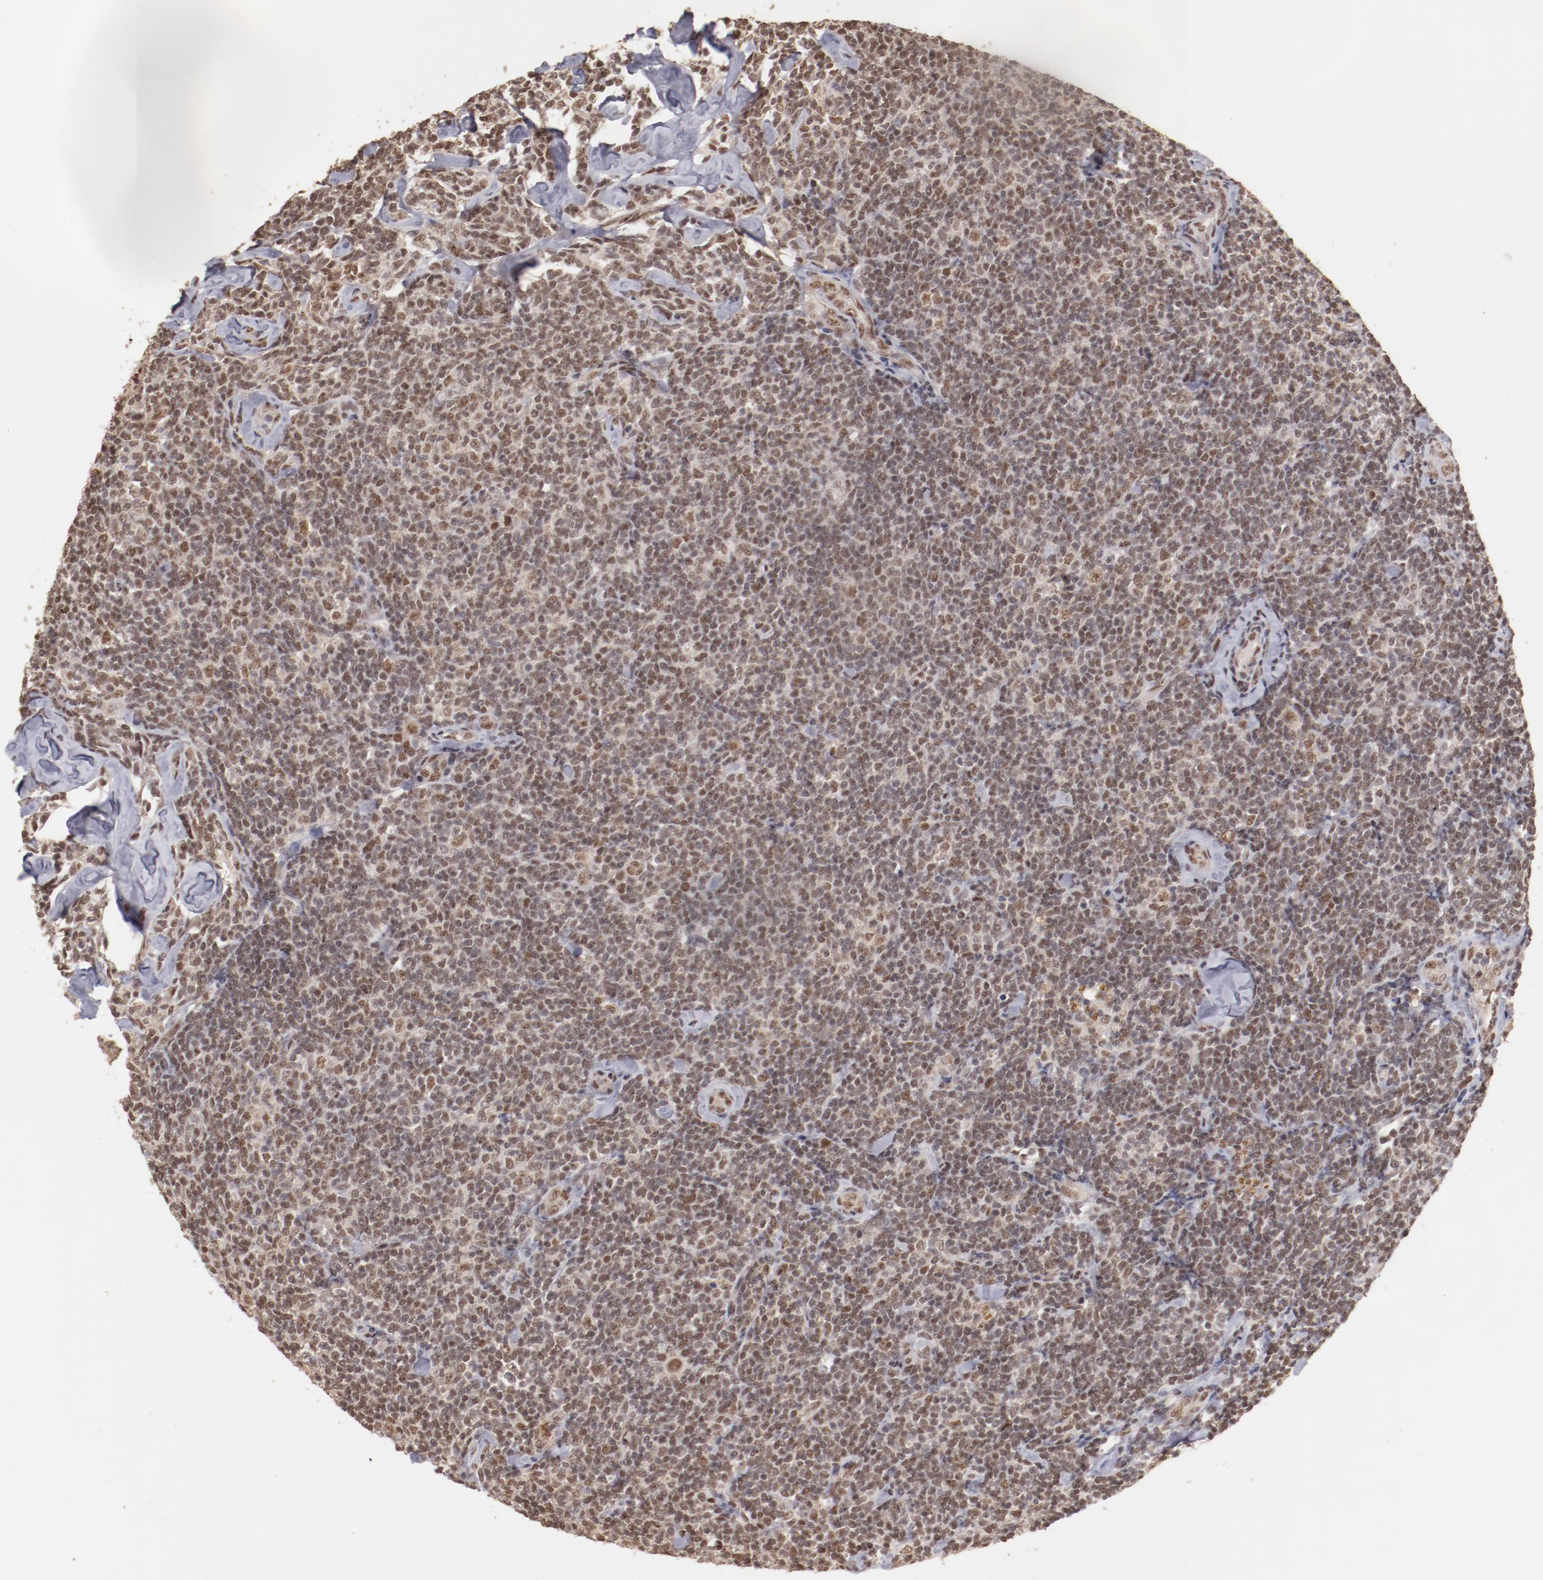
{"staining": {"intensity": "moderate", "quantity": ">75%", "location": "nuclear"}, "tissue": "lymphoma", "cell_type": "Tumor cells", "image_type": "cancer", "snomed": [{"axis": "morphology", "description": "Malignant lymphoma, non-Hodgkin's type, Low grade"}, {"axis": "topography", "description": "Lymph node"}], "caption": "IHC of lymphoma shows medium levels of moderate nuclear expression in approximately >75% of tumor cells. (Stains: DAB (3,3'-diaminobenzidine) in brown, nuclei in blue, Microscopy: brightfield microscopy at high magnification).", "gene": "CLOCK", "patient": {"sex": "female", "age": 56}}